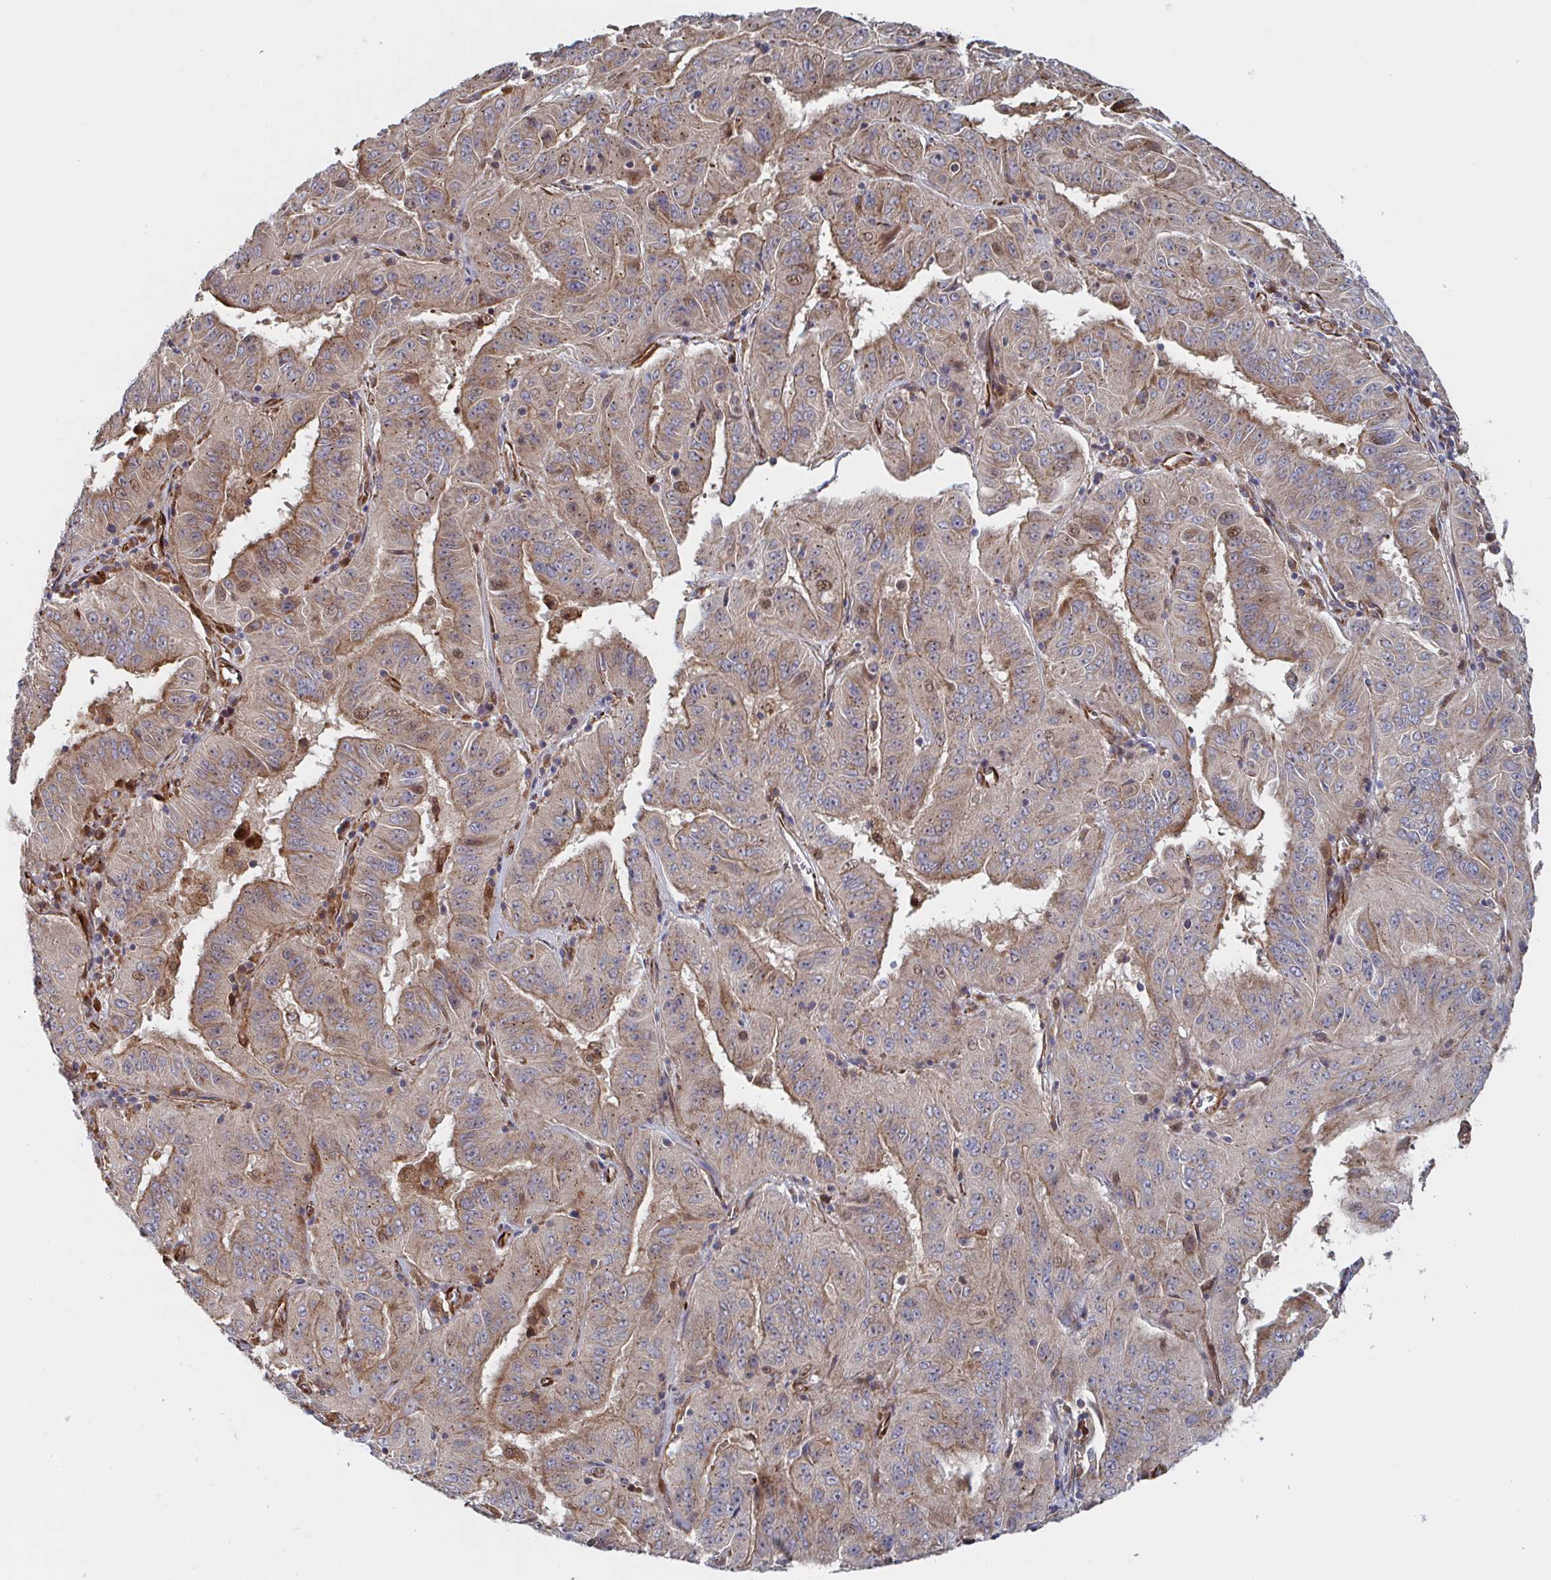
{"staining": {"intensity": "moderate", "quantity": ">75%", "location": "cytoplasmic/membranous"}, "tissue": "pancreatic cancer", "cell_type": "Tumor cells", "image_type": "cancer", "snomed": [{"axis": "morphology", "description": "Adenocarcinoma, NOS"}, {"axis": "topography", "description": "Pancreas"}], "caption": "A micrograph of pancreatic adenocarcinoma stained for a protein shows moderate cytoplasmic/membranous brown staining in tumor cells. (DAB (3,3'-diaminobenzidine) IHC with brightfield microscopy, high magnification).", "gene": "DVL3", "patient": {"sex": "male", "age": 63}}